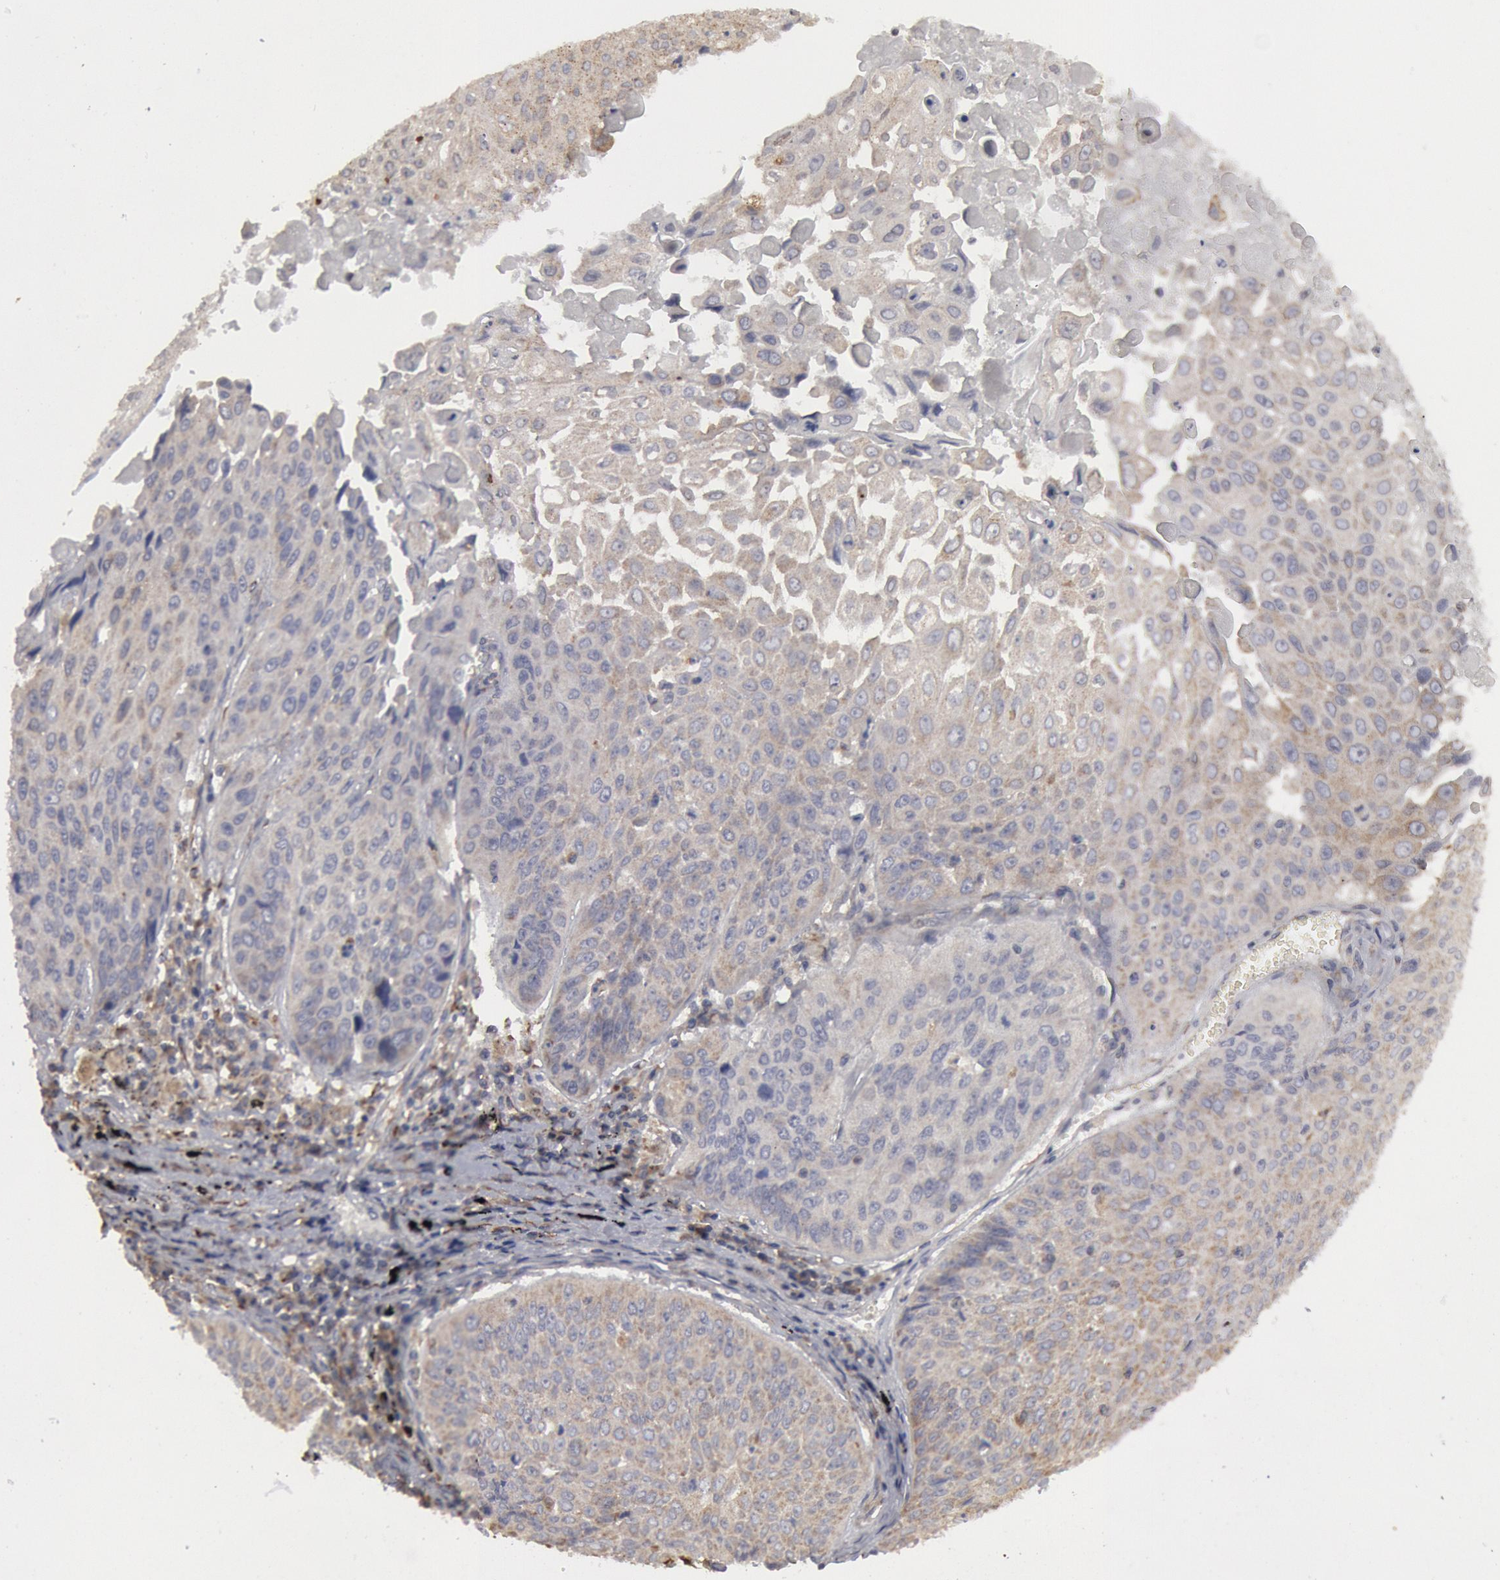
{"staining": {"intensity": "weak", "quantity": ">75%", "location": "cytoplasmic/membranous"}, "tissue": "lung cancer", "cell_type": "Tumor cells", "image_type": "cancer", "snomed": [{"axis": "morphology", "description": "Adenocarcinoma, NOS"}, {"axis": "topography", "description": "Lung"}], "caption": "Approximately >75% of tumor cells in lung cancer (adenocarcinoma) demonstrate weak cytoplasmic/membranous protein expression as visualized by brown immunohistochemical staining.", "gene": "OSBPL8", "patient": {"sex": "male", "age": 60}}